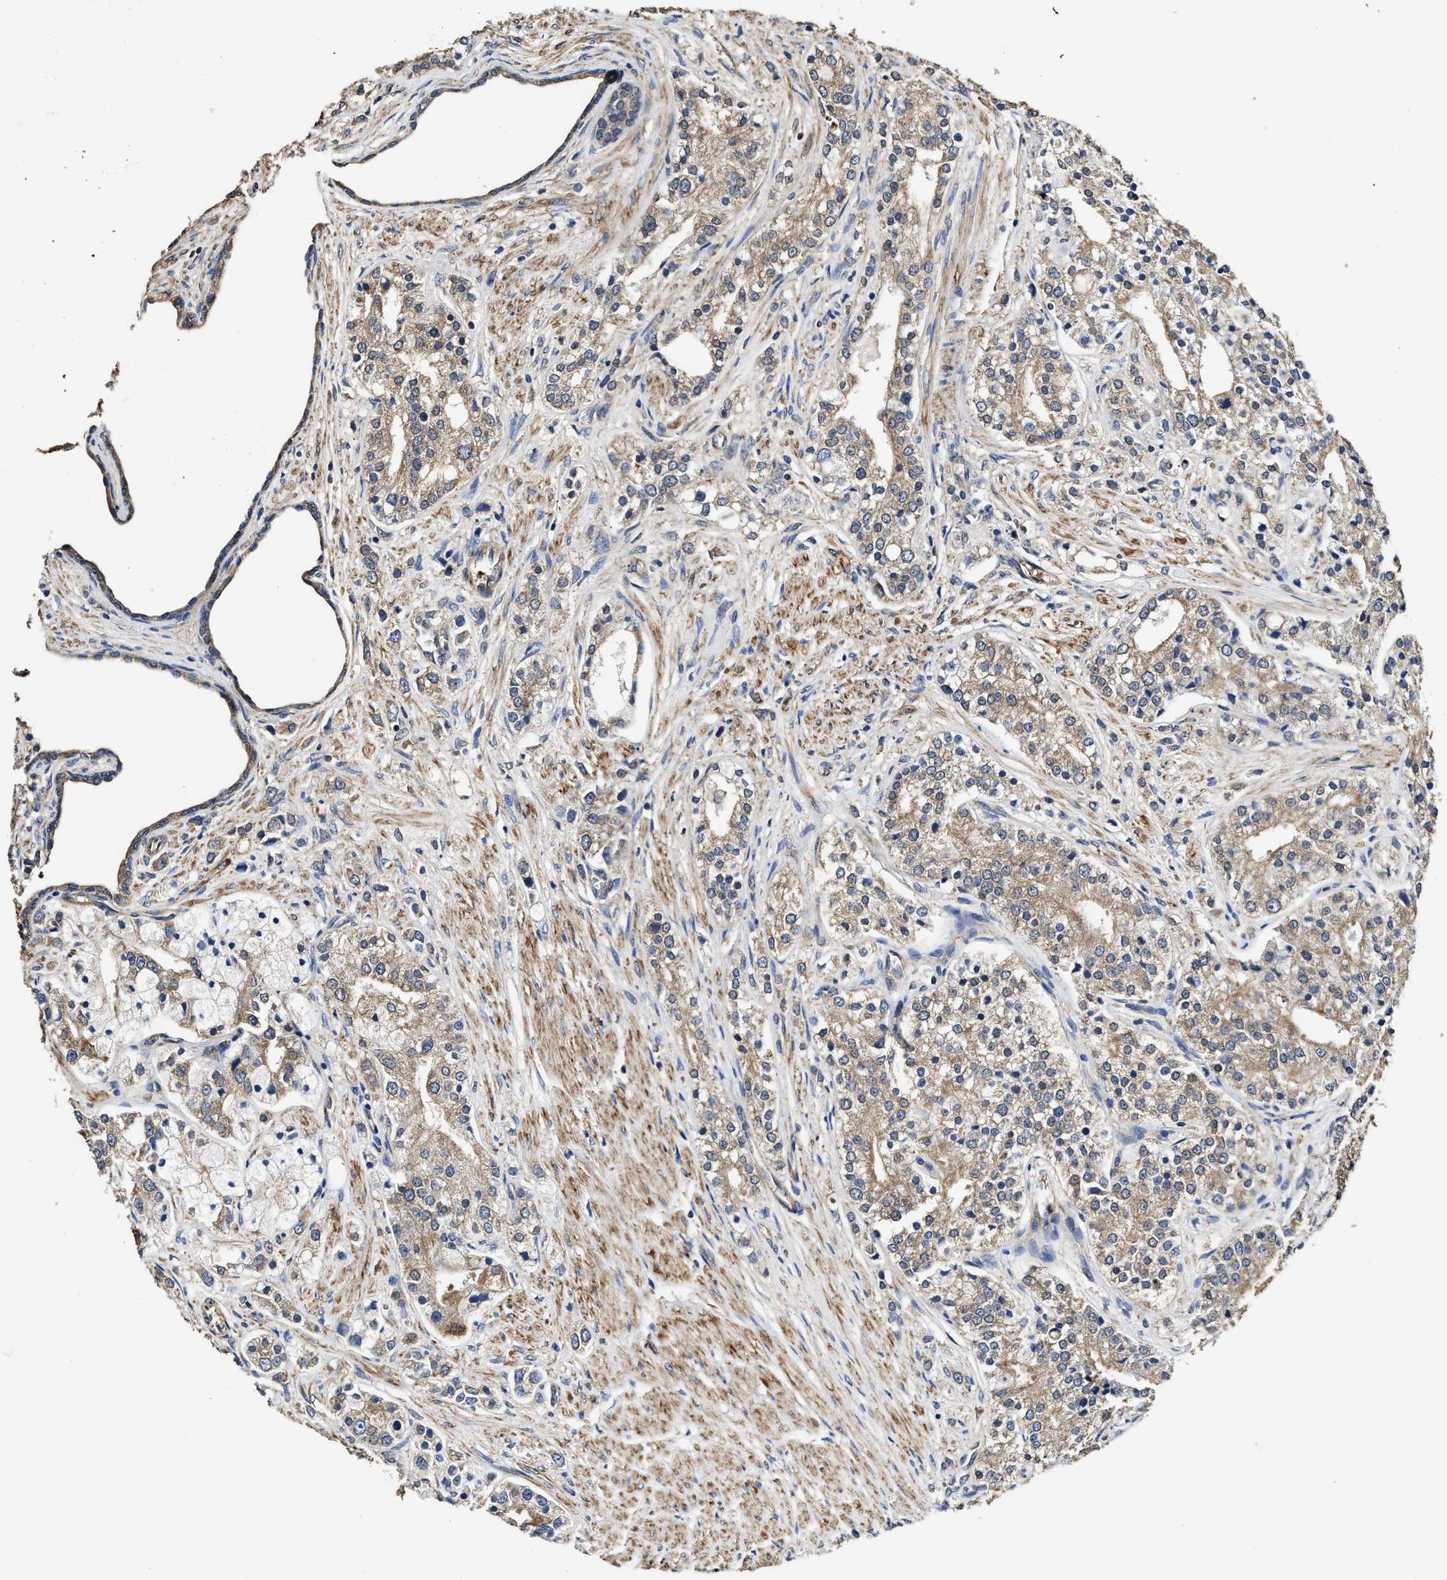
{"staining": {"intensity": "moderate", "quantity": "25%-75%", "location": "cytoplasmic/membranous"}, "tissue": "prostate cancer", "cell_type": "Tumor cells", "image_type": "cancer", "snomed": [{"axis": "morphology", "description": "Adenocarcinoma, High grade"}, {"axis": "topography", "description": "Prostate"}], "caption": "High-grade adenocarcinoma (prostate) tissue demonstrates moderate cytoplasmic/membranous expression in about 25%-75% of tumor cells The staining was performed using DAB, with brown indicating positive protein expression. Nuclei are stained blue with hematoxylin.", "gene": "SFXN4", "patient": {"sex": "male", "age": 50}}